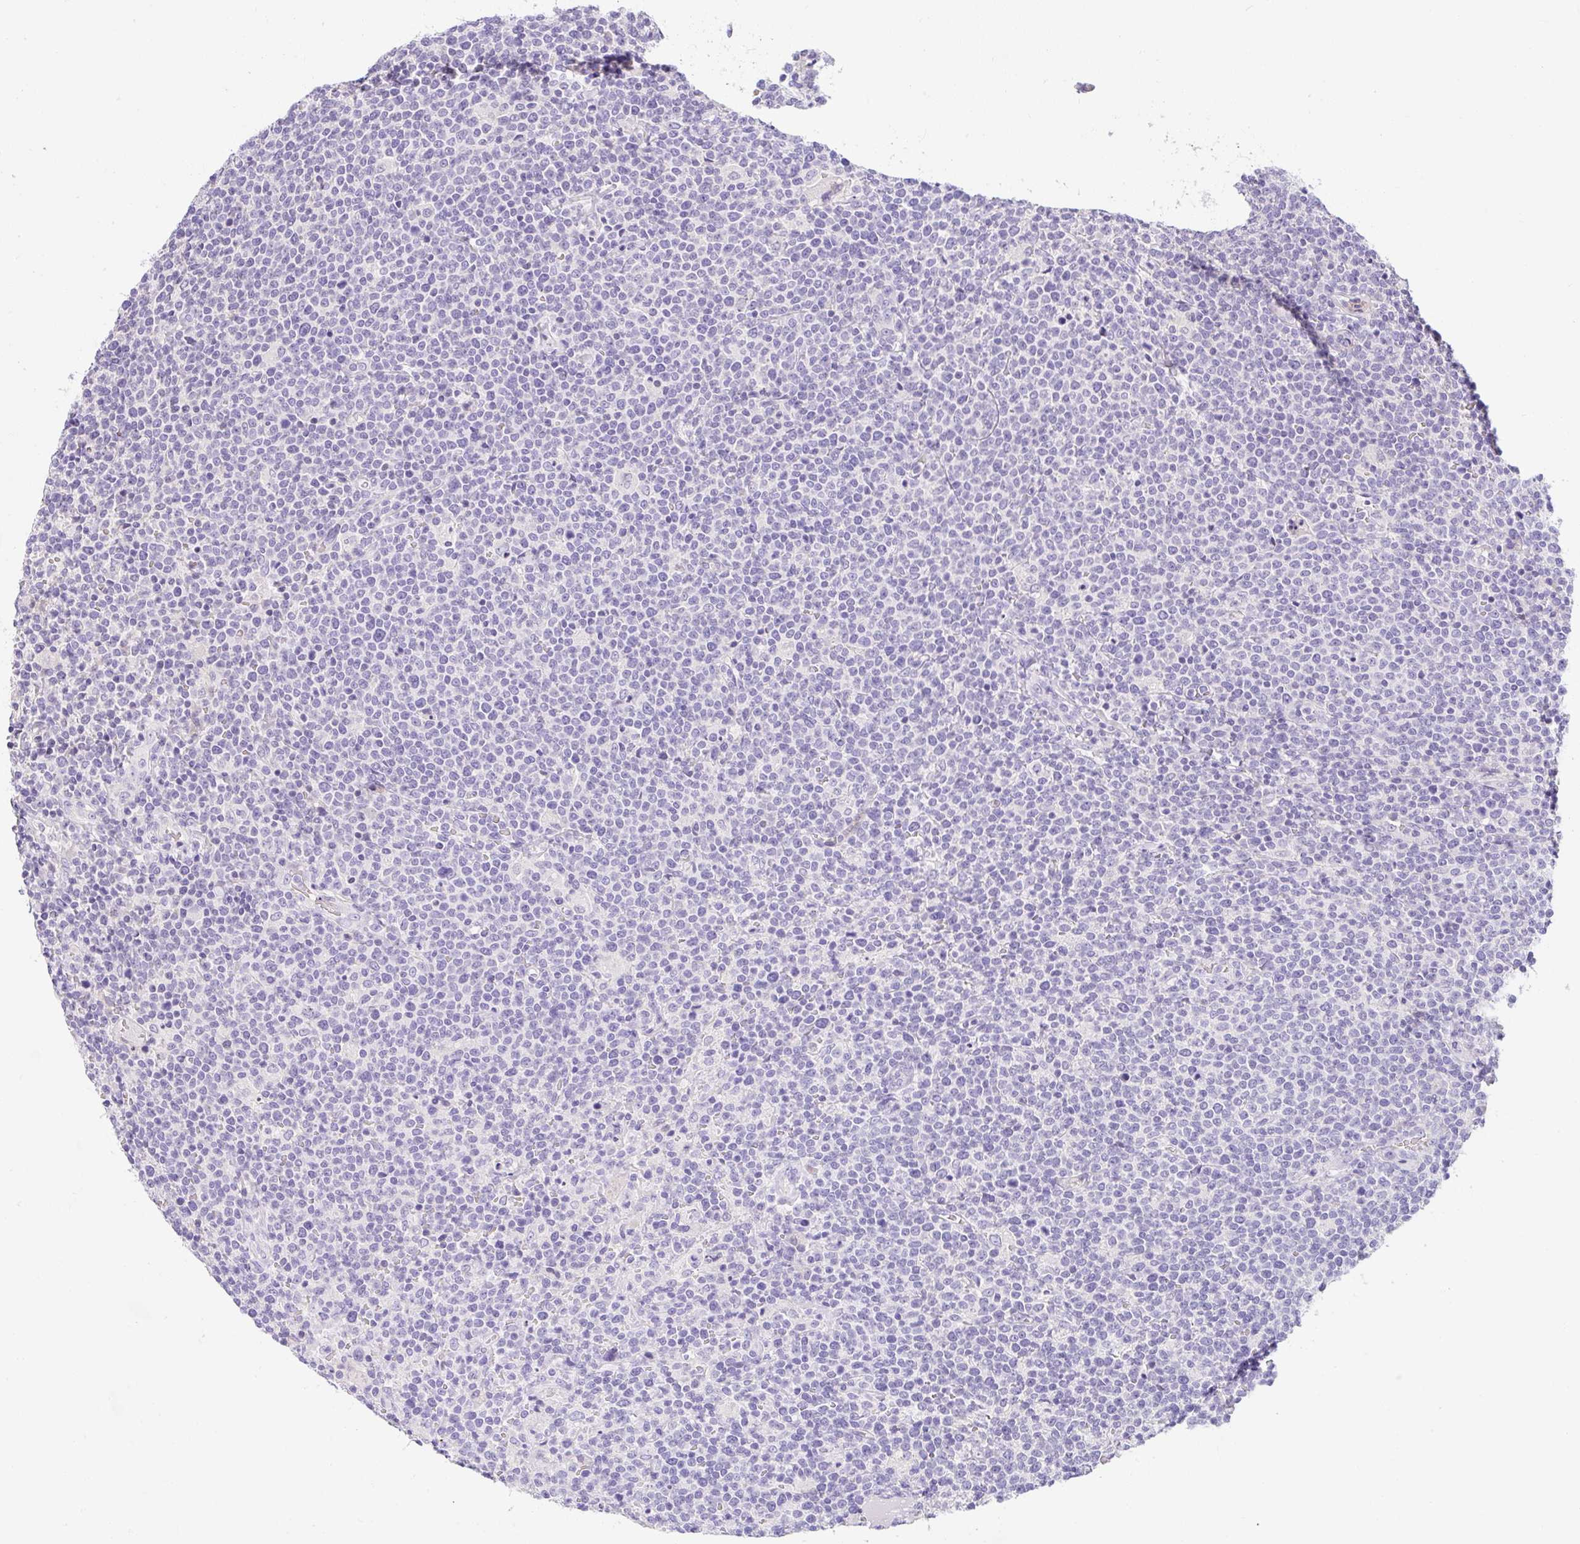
{"staining": {"intensity": "negative", "quantity": "none", "location": "none"}, "tissue": "lymphoma", "cell_type": "Tumor cells", "image_type": "cancer", "snomed": [{"axis": "morphology", "description": "Malignant lymphoma, non-Hodgkin's type, High grade"}, {"axis": "topography", "description": "Lymph node"}], "caption": "Micrograph shows no protein staining in tumor cells of lymphoma tissue. (IHC, brightfield microscopy, high magnification).", "gene": "DTX4", "patient": {"sex": "male", "age": 61}}